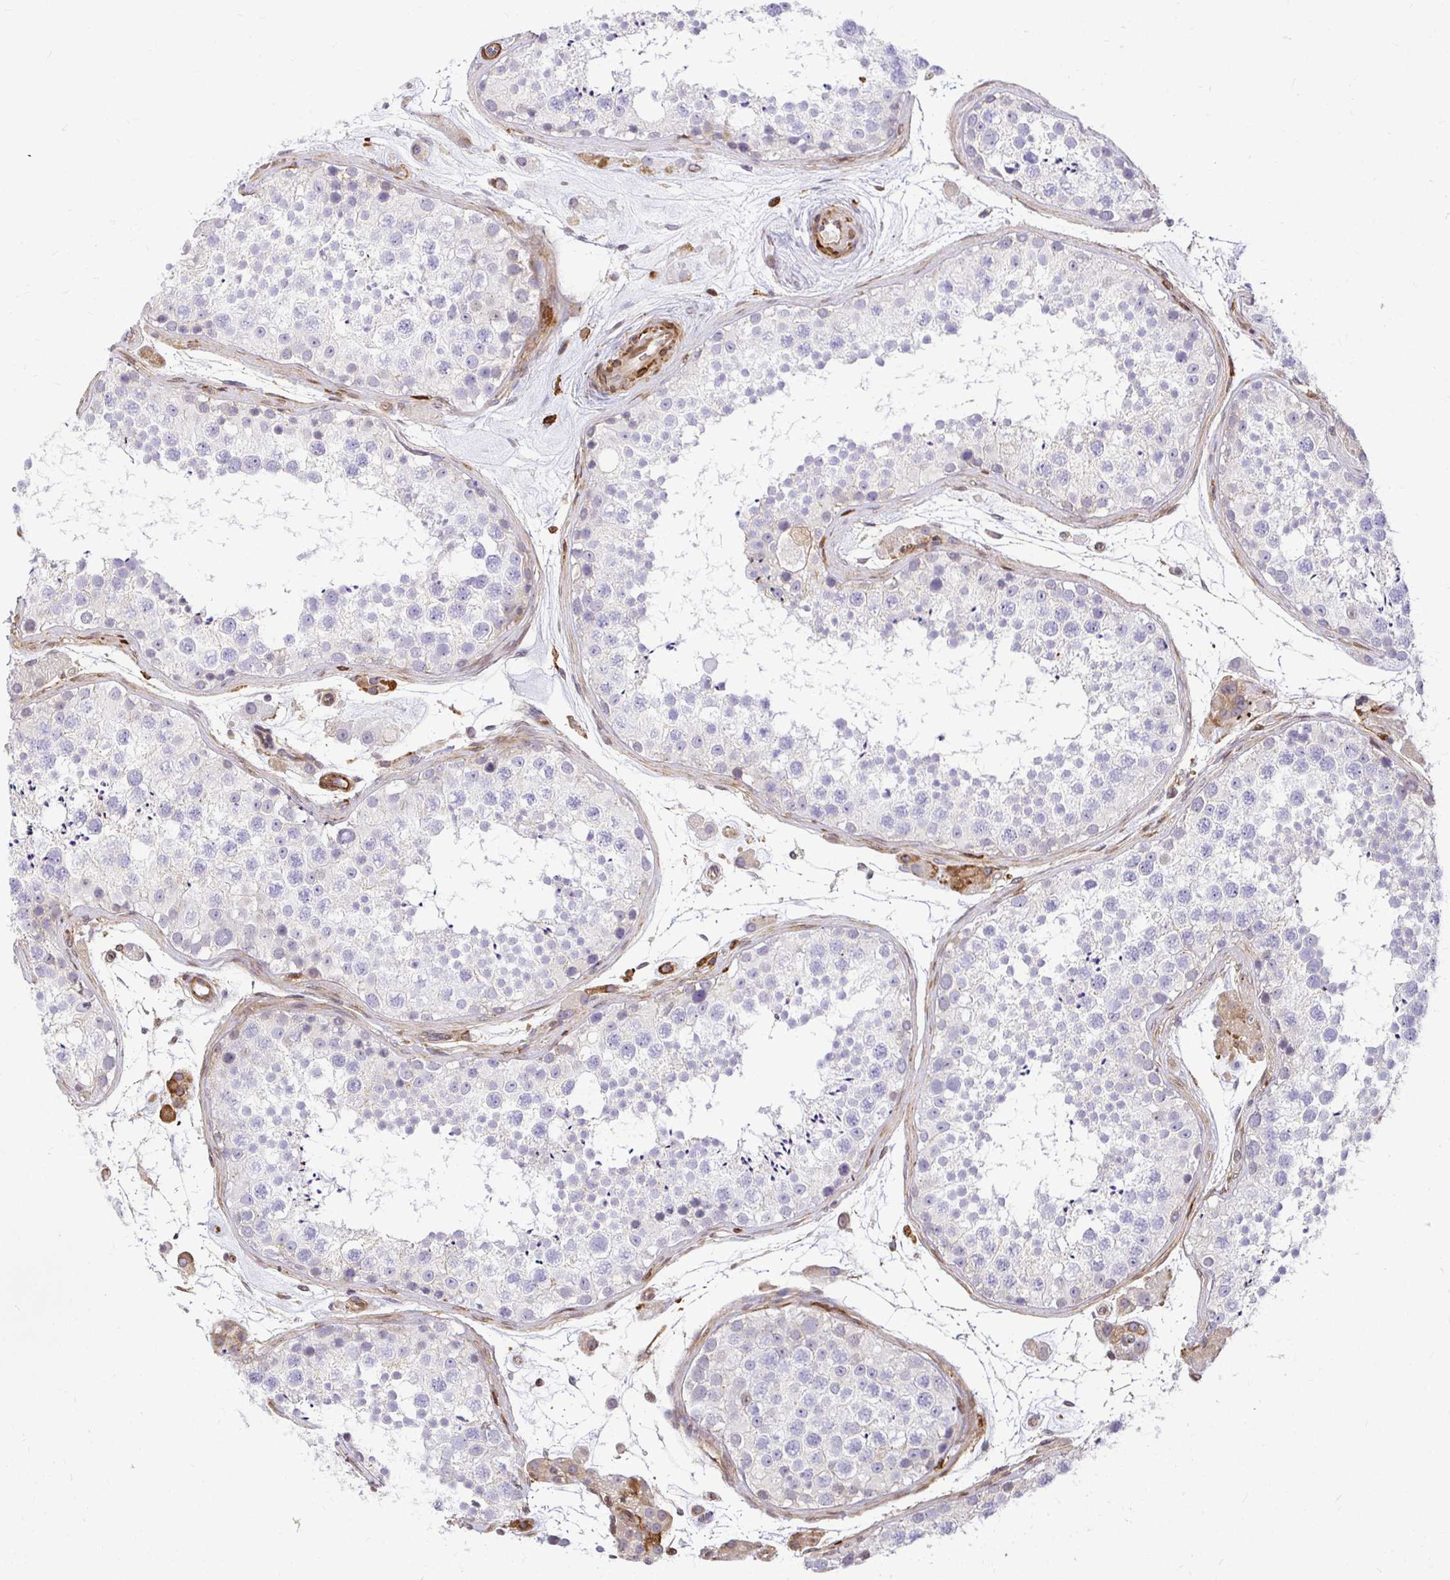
{"staining": {"intensity": "negative", "quantity": "none", "location": "none"}, "tissue": "testis", "cell_type": "Cells in seminiferous ducts", "image_type": "normal", "snomed": [{"axis": "morphology", "description": "Normal tissue, NOS"}, {"axis": "topography", "description": "Testis"}], "caption": "Human testis stained for a protein using IHC reveals no staining in cells in seminiferous ducts.", "gene": "GSN", "patient": {"sex": "male", "age": 41}}